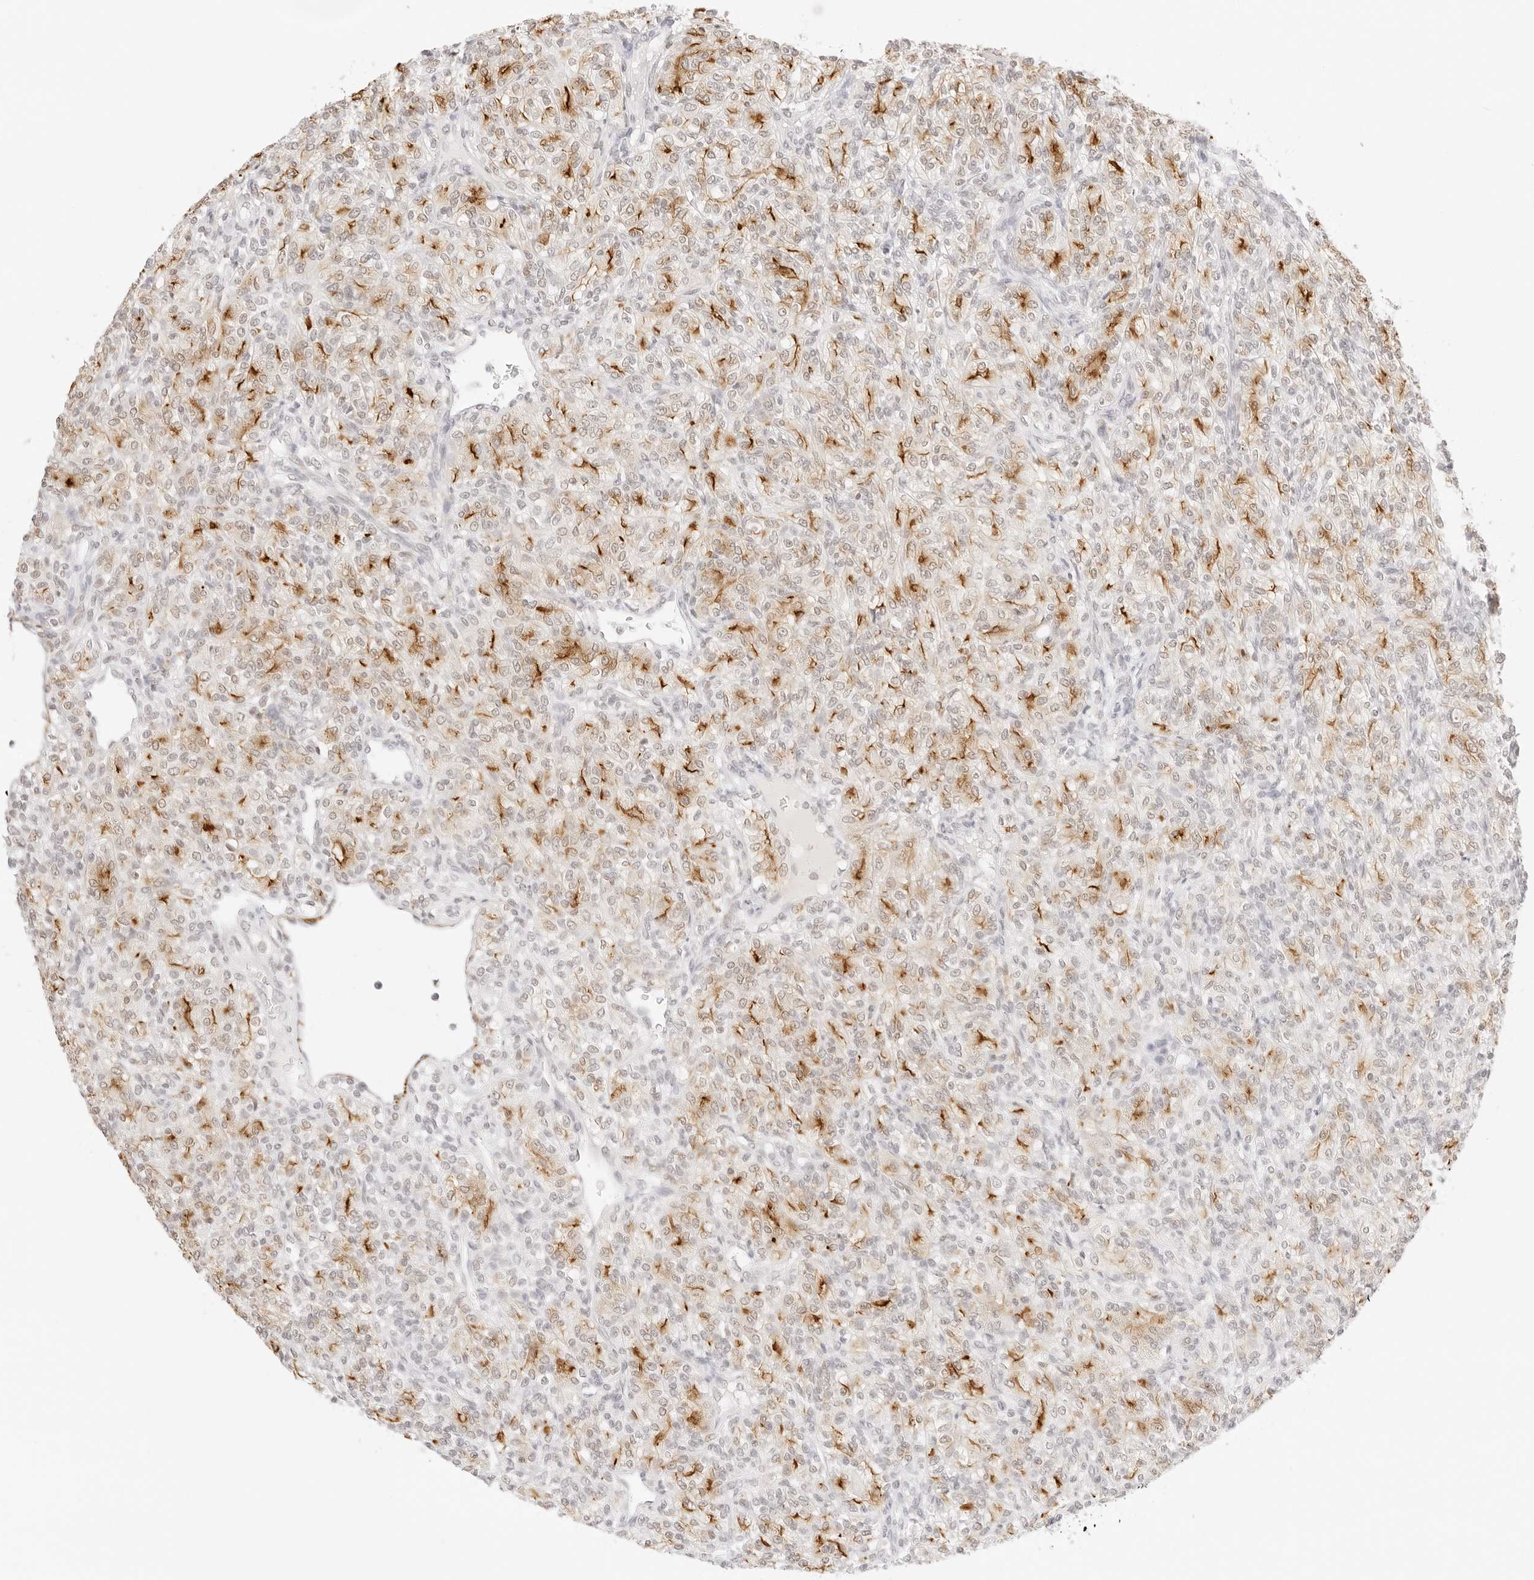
{"staining": {"intensity": "moderate", "quantity": "25%-75%", "location": "cytoplasmic/membranous"}, "tissue": "renal cancer", "cell_type": "Tumor cells", "image_type": "cancer", "snomed": [{"axis": "morphology", "description": "Adenocarcinoma, NOS"}, {"axis": "topography", "description": "Kidney"}], "caption": "Renal cancer (adenocarcinoma) tissue demonstrates moderate cytoplasmic/membranous positivity in approximately 25%-75% of tumor cells, visualized by immunohistochemistry.", "gene": "FBLN5", "patient": {"sex": "male", "age": 77}}